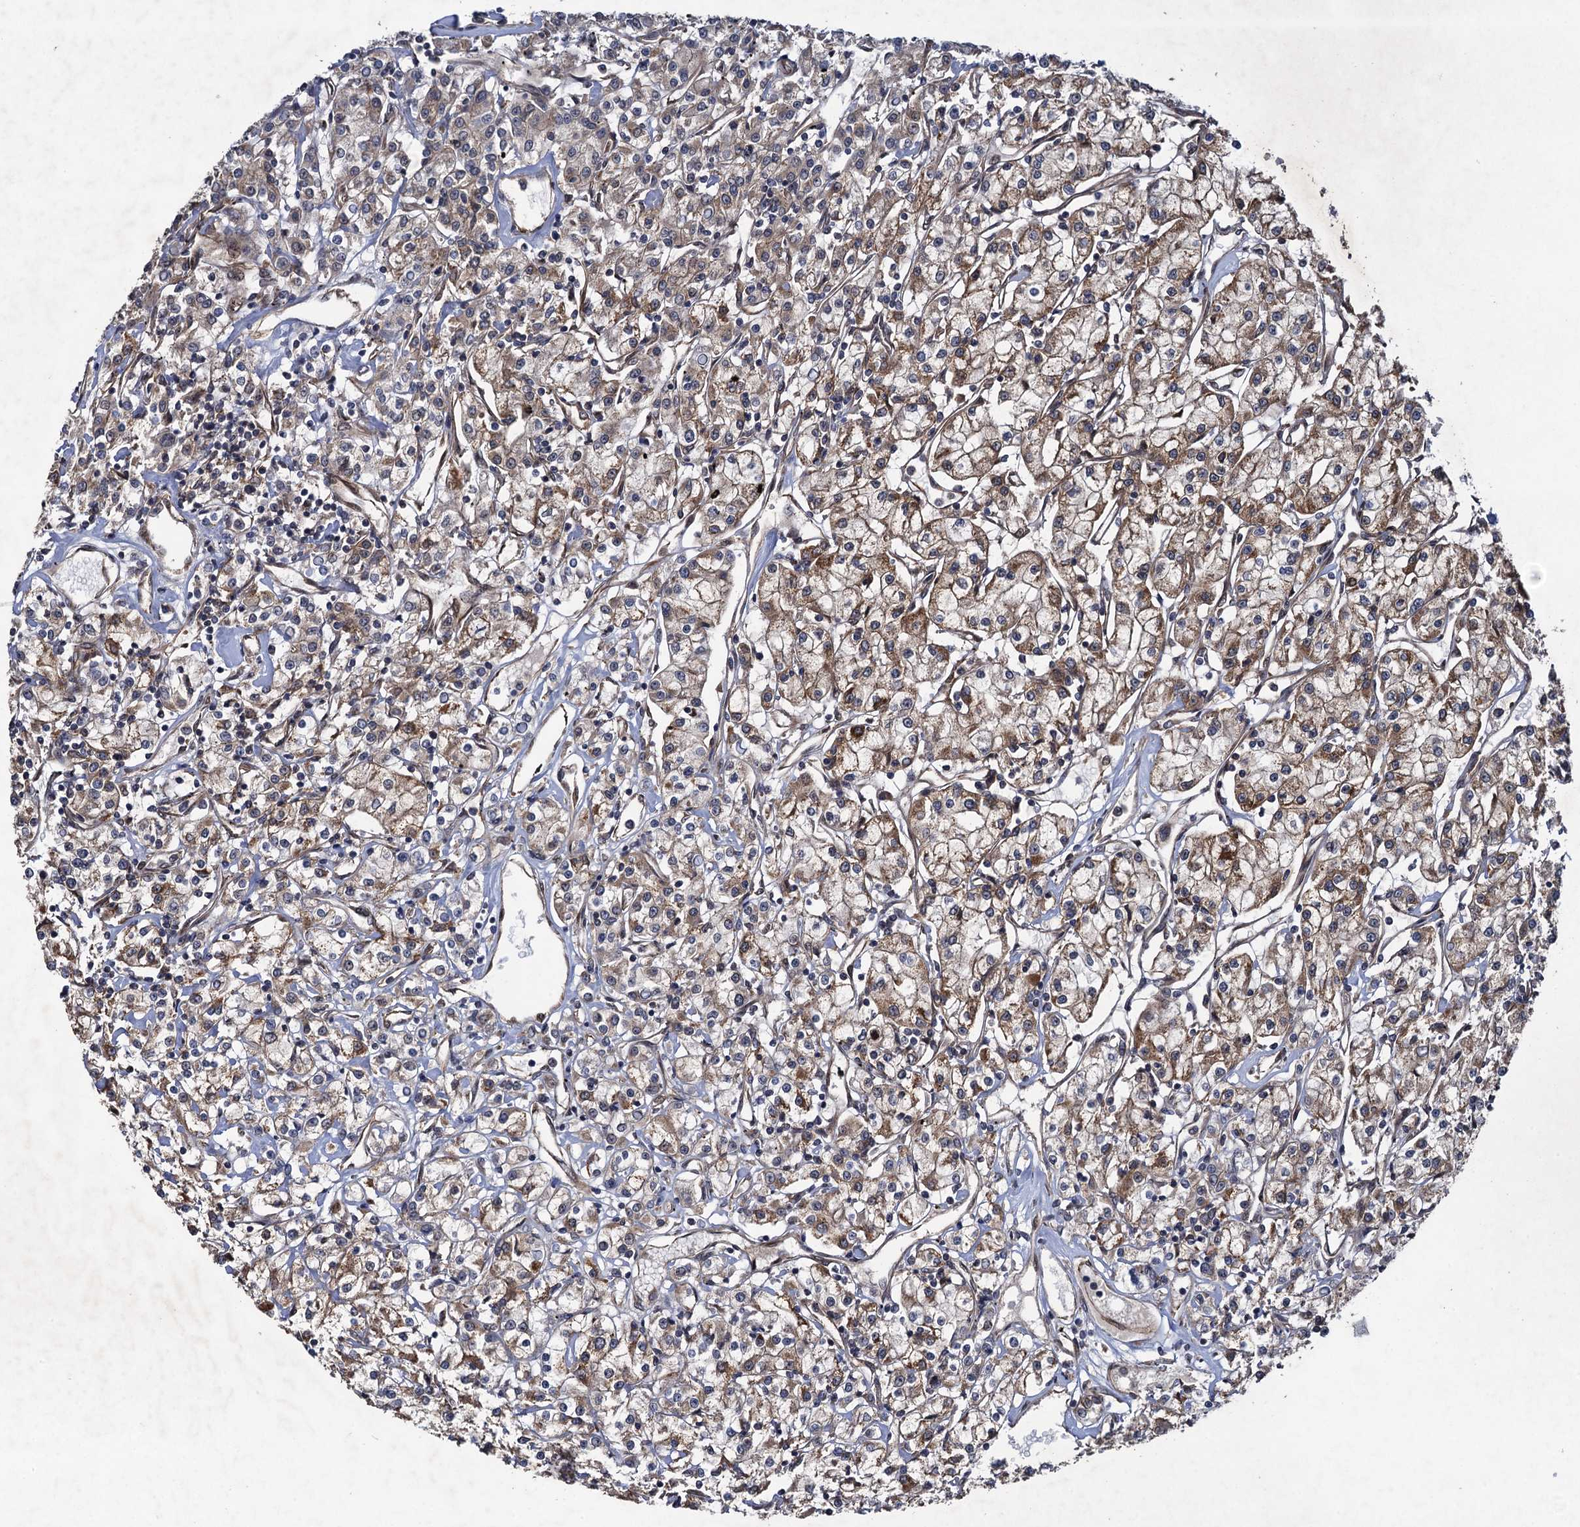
{"staining": {"intensity": "moderate", "quantity": "25%-75%", "location": "cytoplasmic/membranous"}, "tissue": "renal cancer", "cell_type": "Tumor cells", "image_type": "cancer", "snomed": [{"axis": "morphology", "description": "Adenocarcinoma, NOS"}, {"axis": "topography", "description": "Kidney"}], "caption": "The histopathology image reveals staining of renal adenocarcinoma, revealing moderate cytoplasmic/membranous protein staining (brown color) within tumor cells. (DAB (3,3'-diaminobenzidine) IHC, brown staining for protein, blue staining for nuclei).", "gene": "HAUS1", "patient": {"sex": "female", "age": 59}}